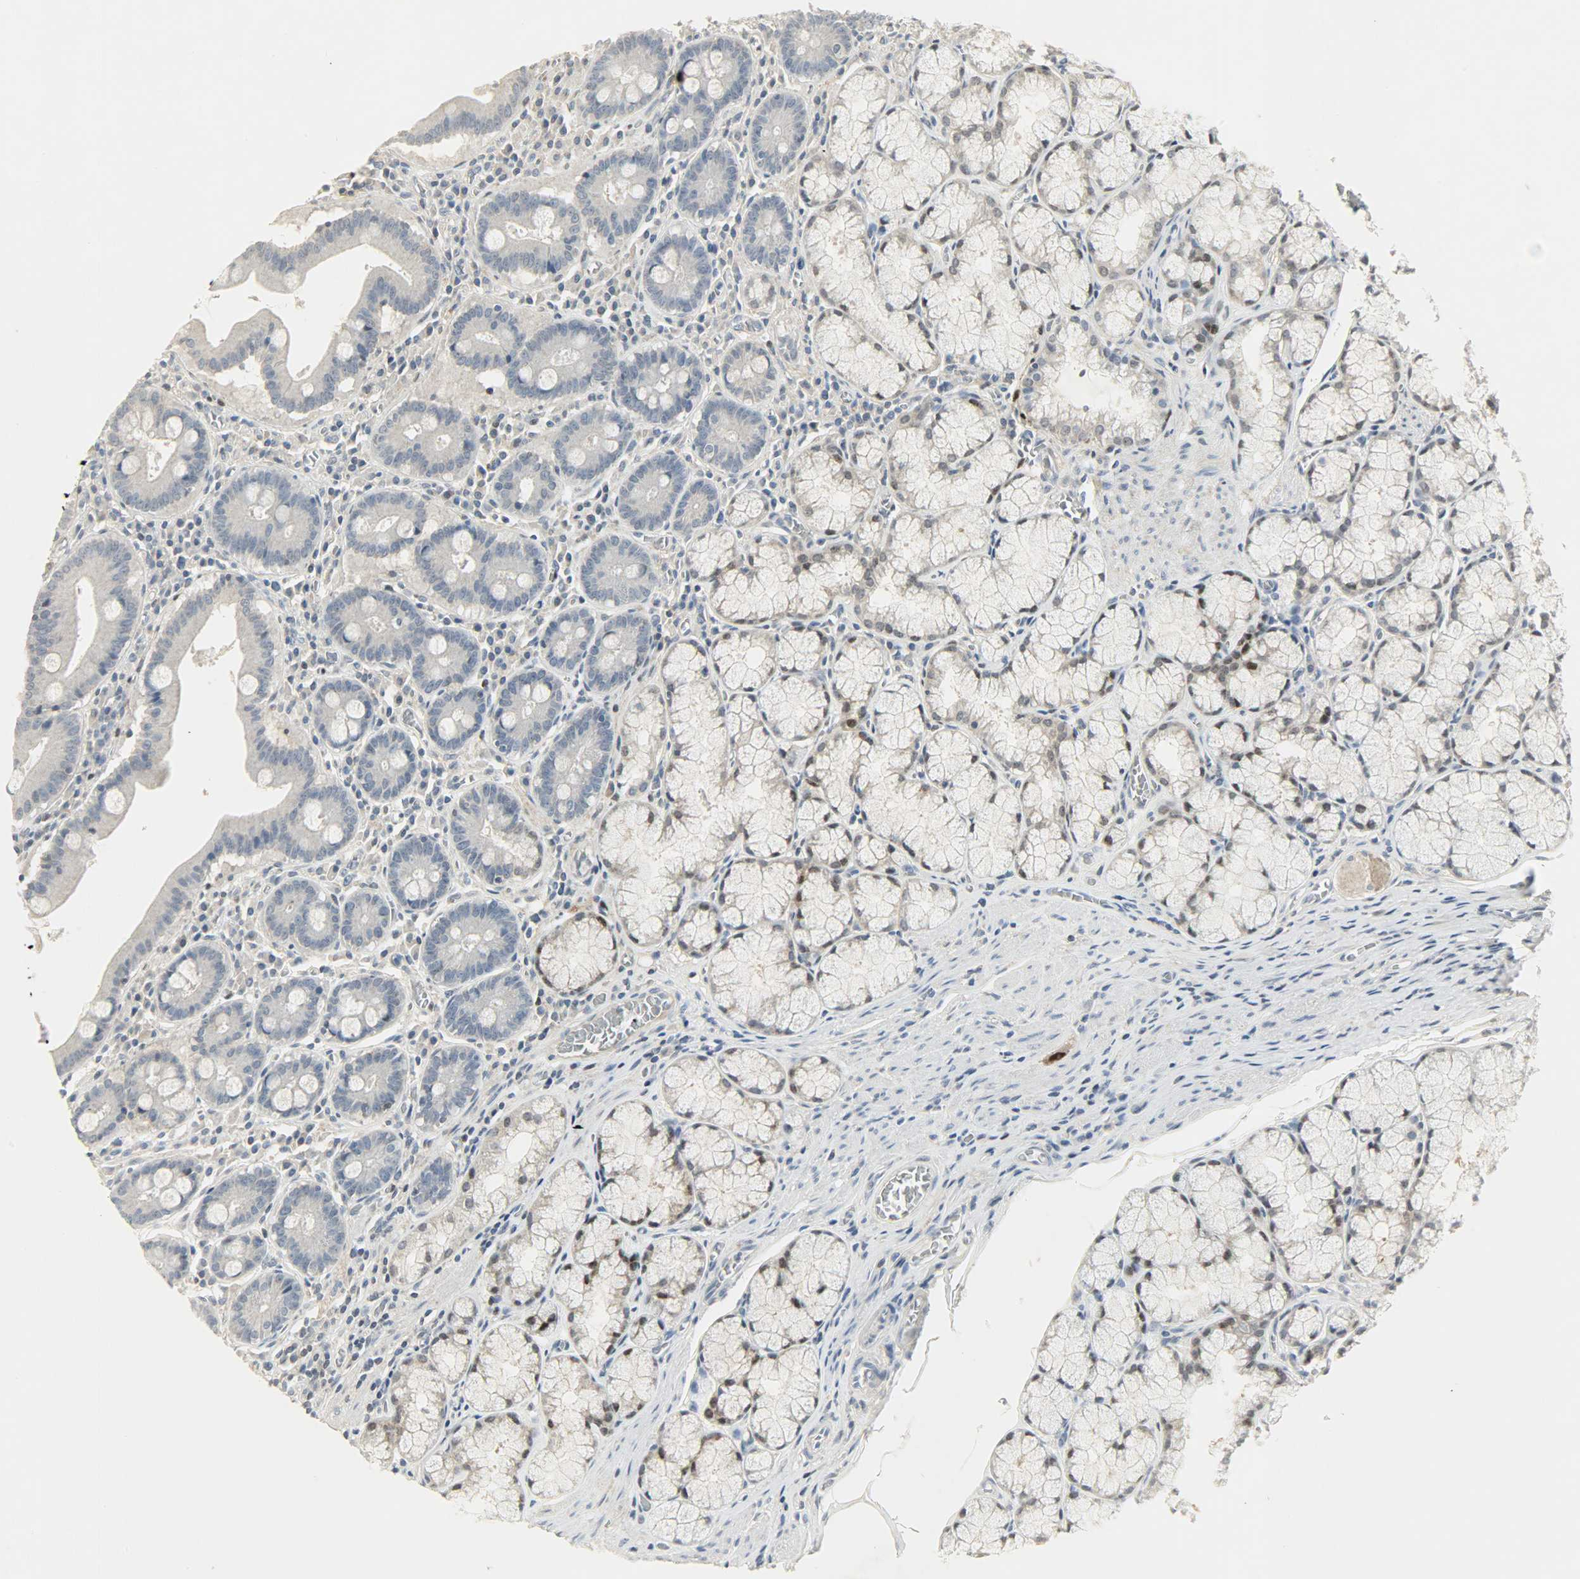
{"staining": {"intensity": "strong", "quantity": "25%-75%", "location": "cytoplasmic/membranous,nuclear"}, "tissue": "stomach", "cell_type": "Glandular cells", "image_type": "normal", "snomed": [{"axis": "morphology", "description": "Normal tissue, NOS"}, {"axis": "topography", "description": "Stomach, lower"}], "caption": "A high amount of strong cytoplasmic/membranous,nuclear expression is identified in approximately 25%-75% of glandular cells in unremarkable stomach.", "gene": "CAMK4", "patient": {"sex": "male", "age": 56}}